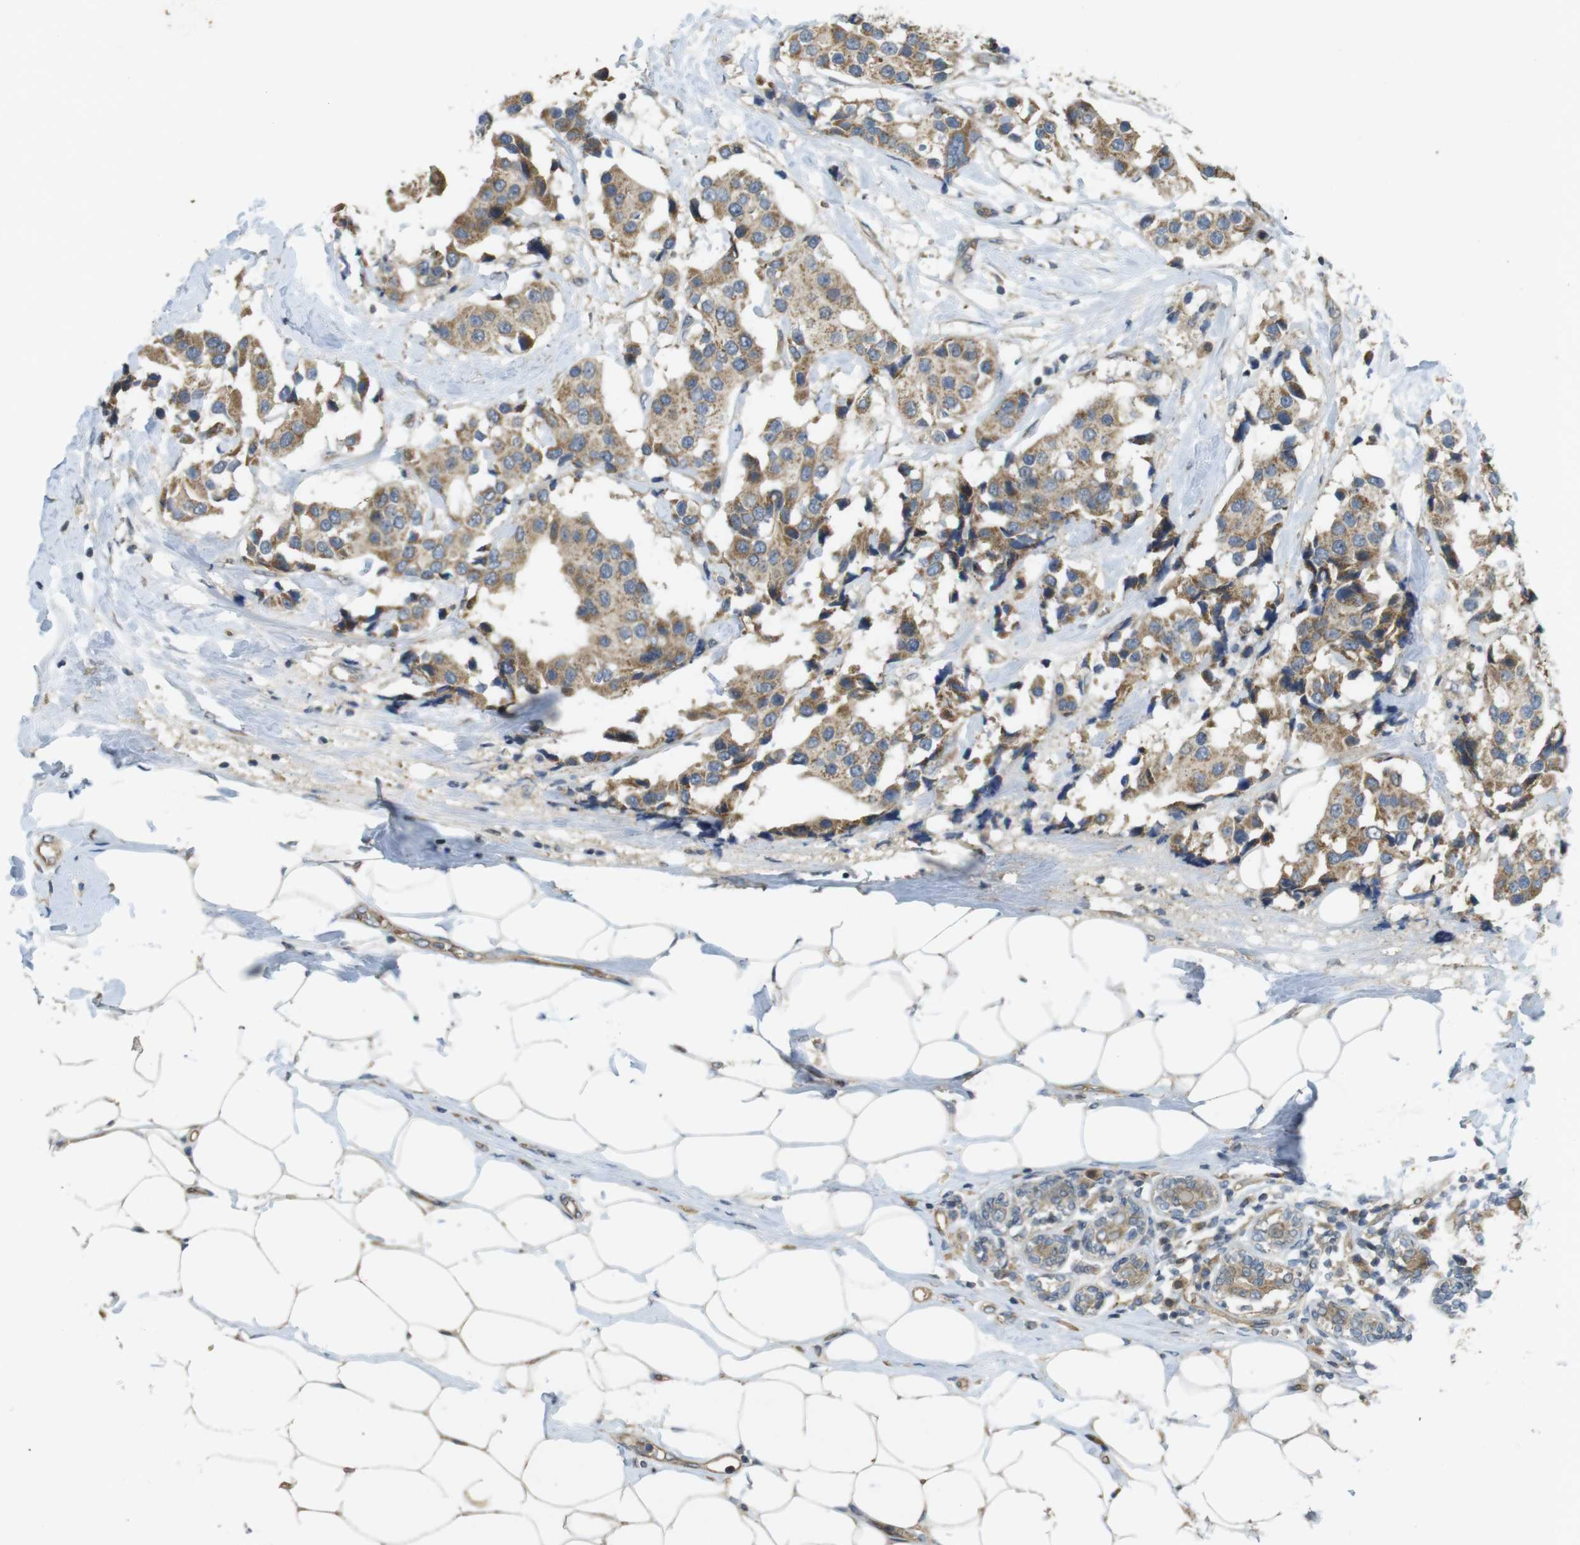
{"staining": {"intensity": "moderate", "quantity": ">75%", "location": "cytoplasmic/membranous"}, "tissue": "breast cancer", "cell_type": "Tumor cells", "image_type": "cancer", "snomed": [{"axis": "morphology", "description": "Normal tissue, NOS"}, {"axis": "morphology", "description": "Duct carcinoma"}, {"axis": "topography", "description": "Breast"}], "caption": "Breast cancer stained with immunohistochemistry exhibits moderate cytoplasmic/membranous staining in about >75% of tumor cells.", "gene": "CLTC", "patient": {"sex": "female", "age": 39}}